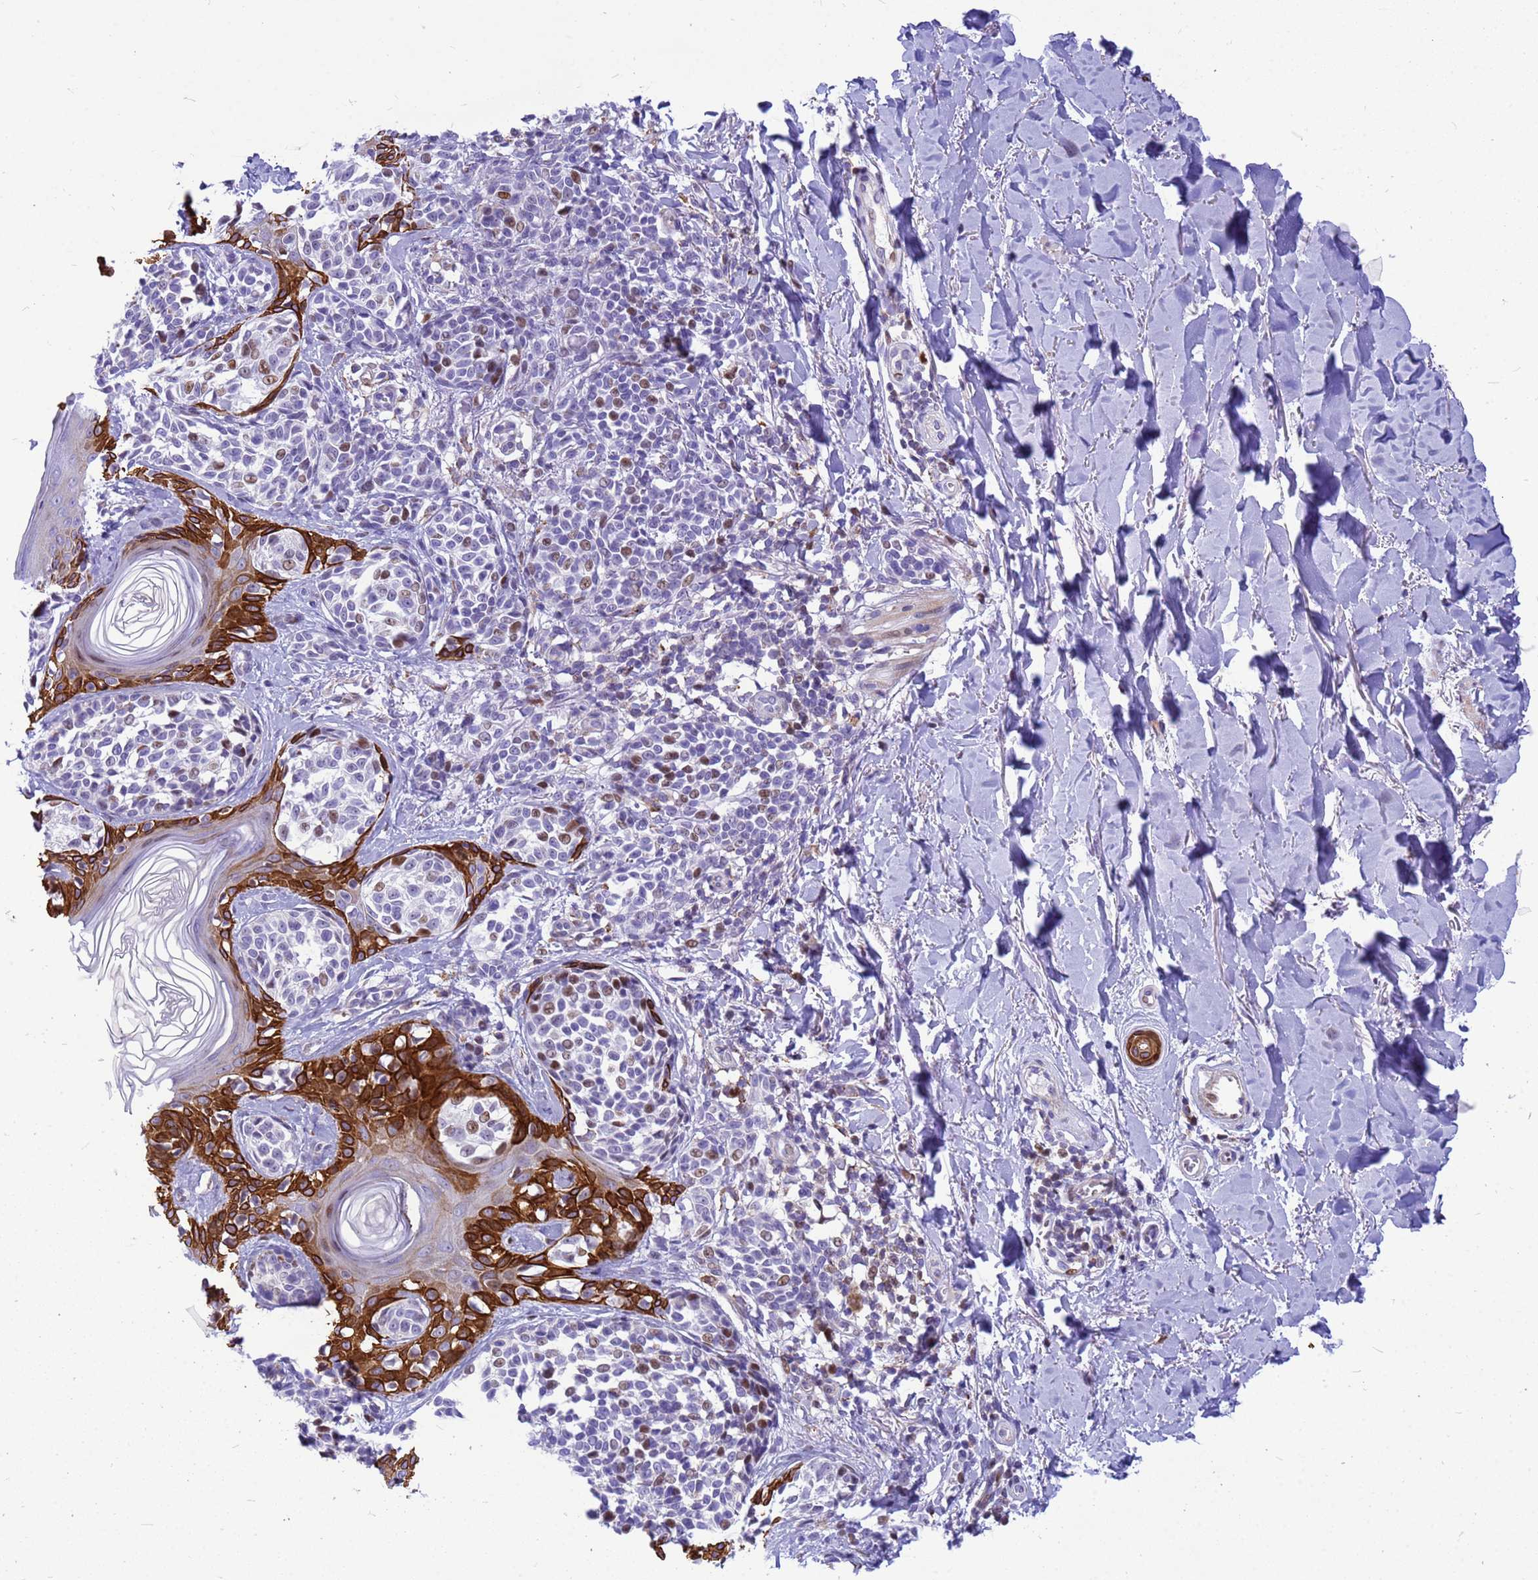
{"staining": {"intensity": "moderate", "quantity": "<25%", "location": "nuclear"}, "tissue": "melanoma", "cell_type": "Tumor cells", "image_type": "cancer", "snomed": [{"axis": "morphology", "description": "Malignant melanoma, NOS"}, {"axis": "topography", "description": "Skin of upper extremity"}], "caption": "The micrograph shows immunohistochemical staining of malignant melanoma. There is moderate nuclear expression is present in about <25% of tumor cells.", "gene": "ADAMTS7", "patient": {"sex": "male", "age": 40}}